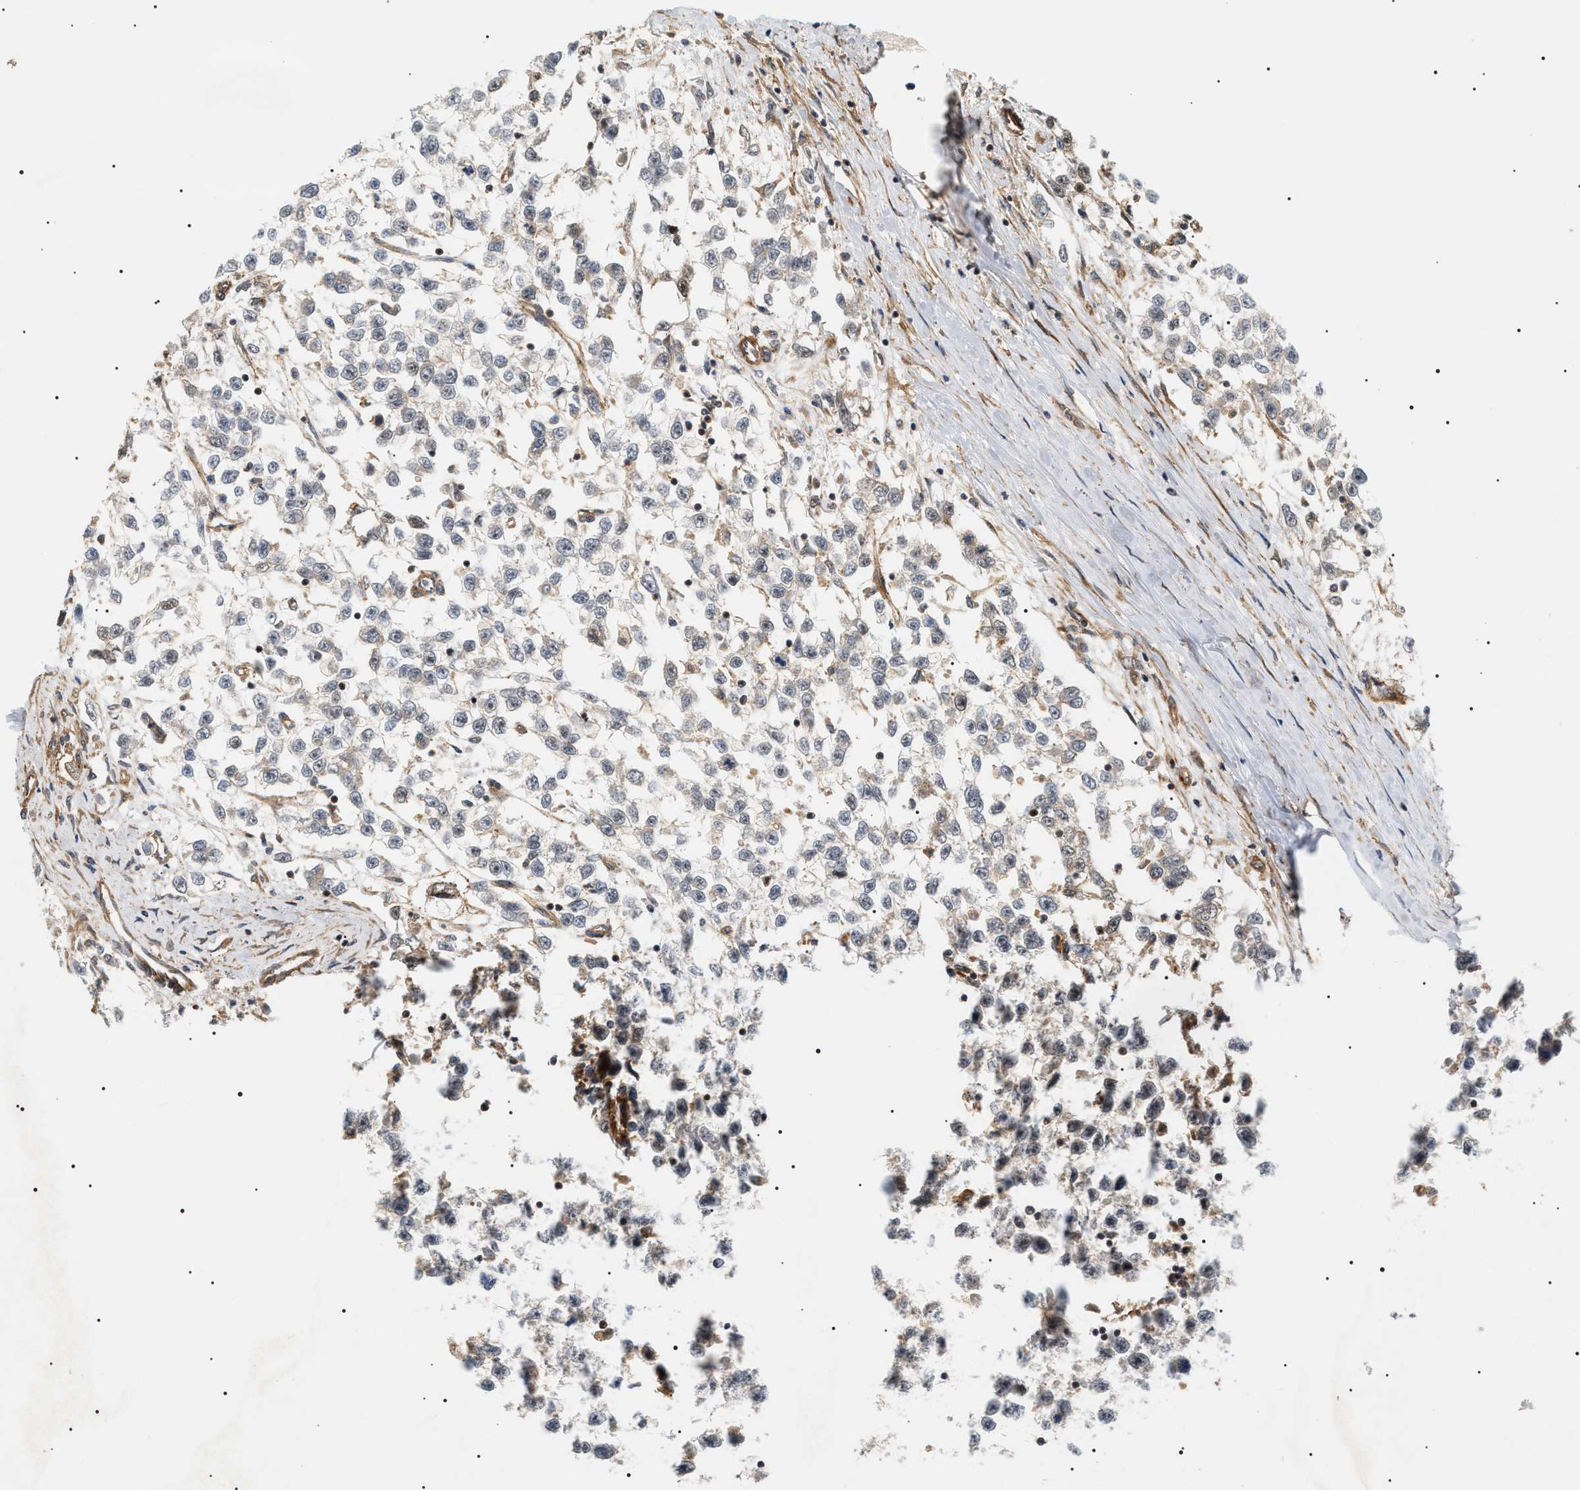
{"staining": {"intensity": "negative", "quantity": "none", "location": "none"}, "tissue": "testis cancer", "cell_type": "Tumor cells", "image_type": "cancer", "snomed": [{"axis": "morphology", "description": "Seminoma, NOS"}, {"axis": "morphology", "description": "Carcinoma, Embryonal, NOS"}, {"axis": "topography", "description": "Testis"}], "caption": "Testis cancer stained for a protein using immunohistochemistry (IHC) reveals no expression tumor cells.", "gene": "SH3GLB2", "patient": {"sex": "male", "age": 51}}